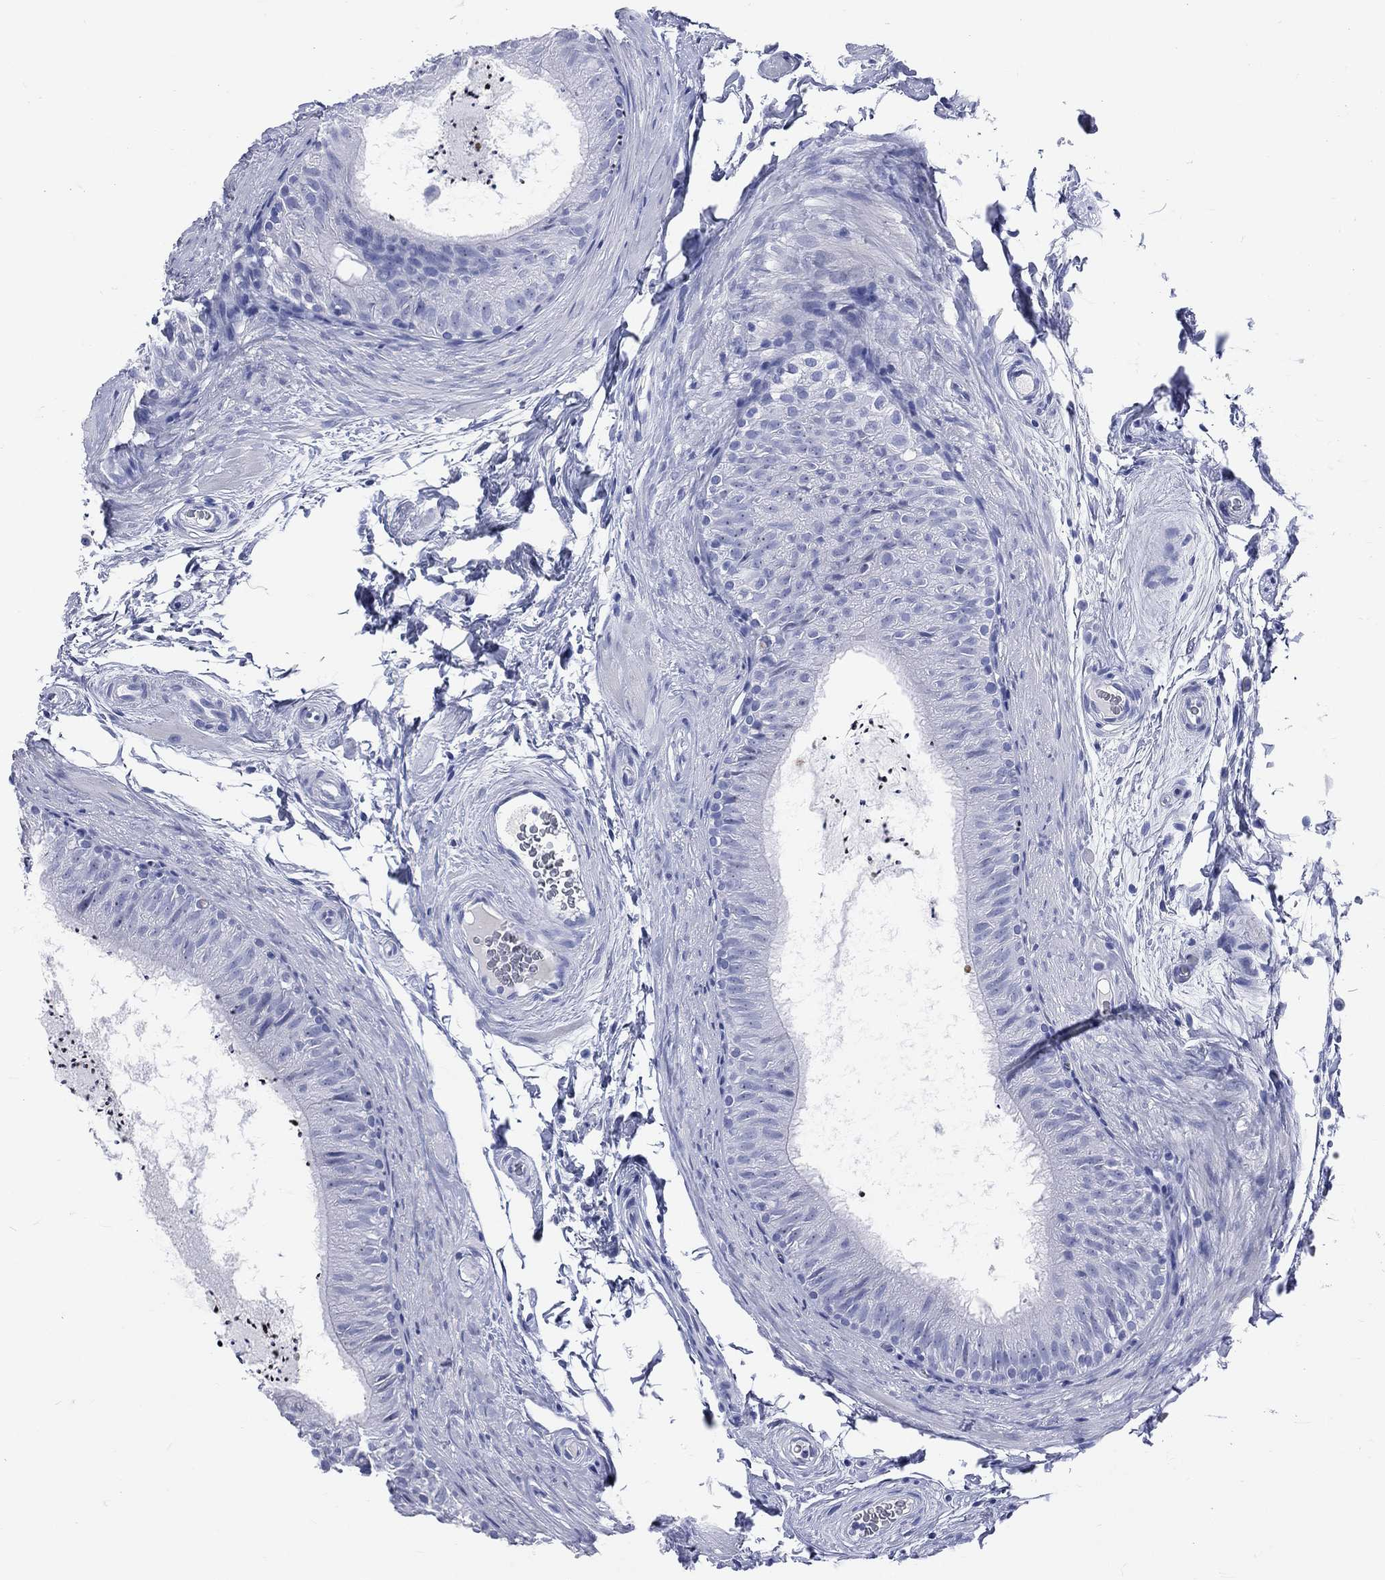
{"staining": {"intensity": "negative", "quantity": "none", "location": "none"}, "tissue": "epididymis", "cell_type": "Glandular cells", "image_type": "normal", "snomed": [{"axis": "morphology", "description": "Normal tissue, NOS"}, {"axis": "topography", "description": "Epididymis"}], "caption": "Image shows no significant protein positivity in glandular cells of unremarkable epididymis.", "gene": "CYLC1", "patient": {"sex": "male", "age": 34}}